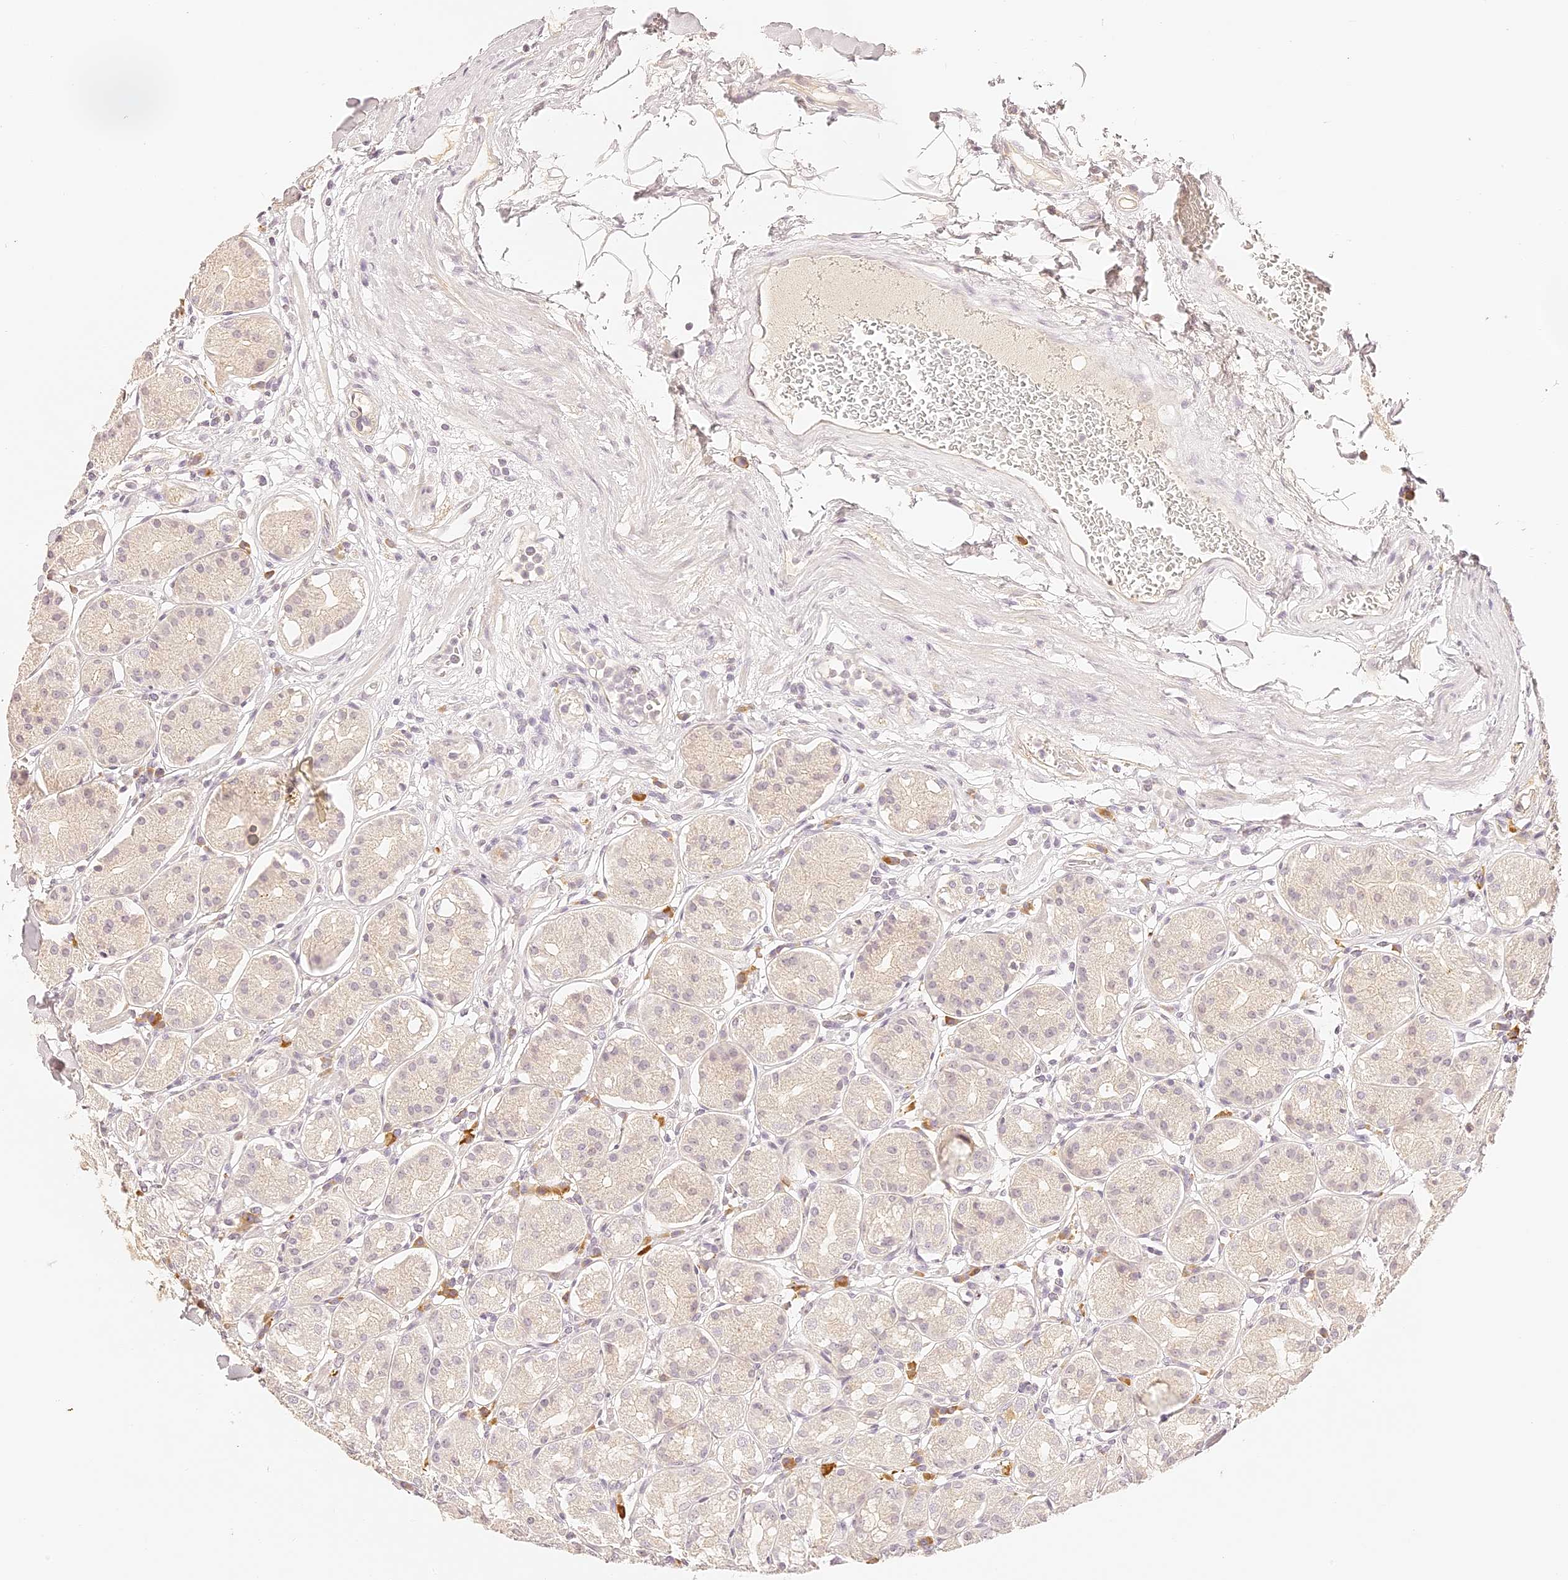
{"staining": {"intensity": "negative", "quantity": "none", "location": "none"}, "tissue": "stomach", "cell_type": "Glandular cells", "image_type": "normal", "snomed": [{"axis": "morphology", "description": "Normal tissue, NOS"}, {"axis": "topography", "description": "Stomach"}, {"axis": "topography", "description": "Stomach, lower"}], "caption": "DAB (3,3'-diaminobenzidine) immunohistochemical staining of benign human stomach exhibits no significant staining in glandular cells. The staining was performed using DAB (3,3'-diaminobenzidine) to visualize the protein expression in brown, while the nuclei were stained in blue with hematoxylin (Magnification: 20x).", "gene": "TRIM45", "patient": {"sex": "female", "age": 56}}